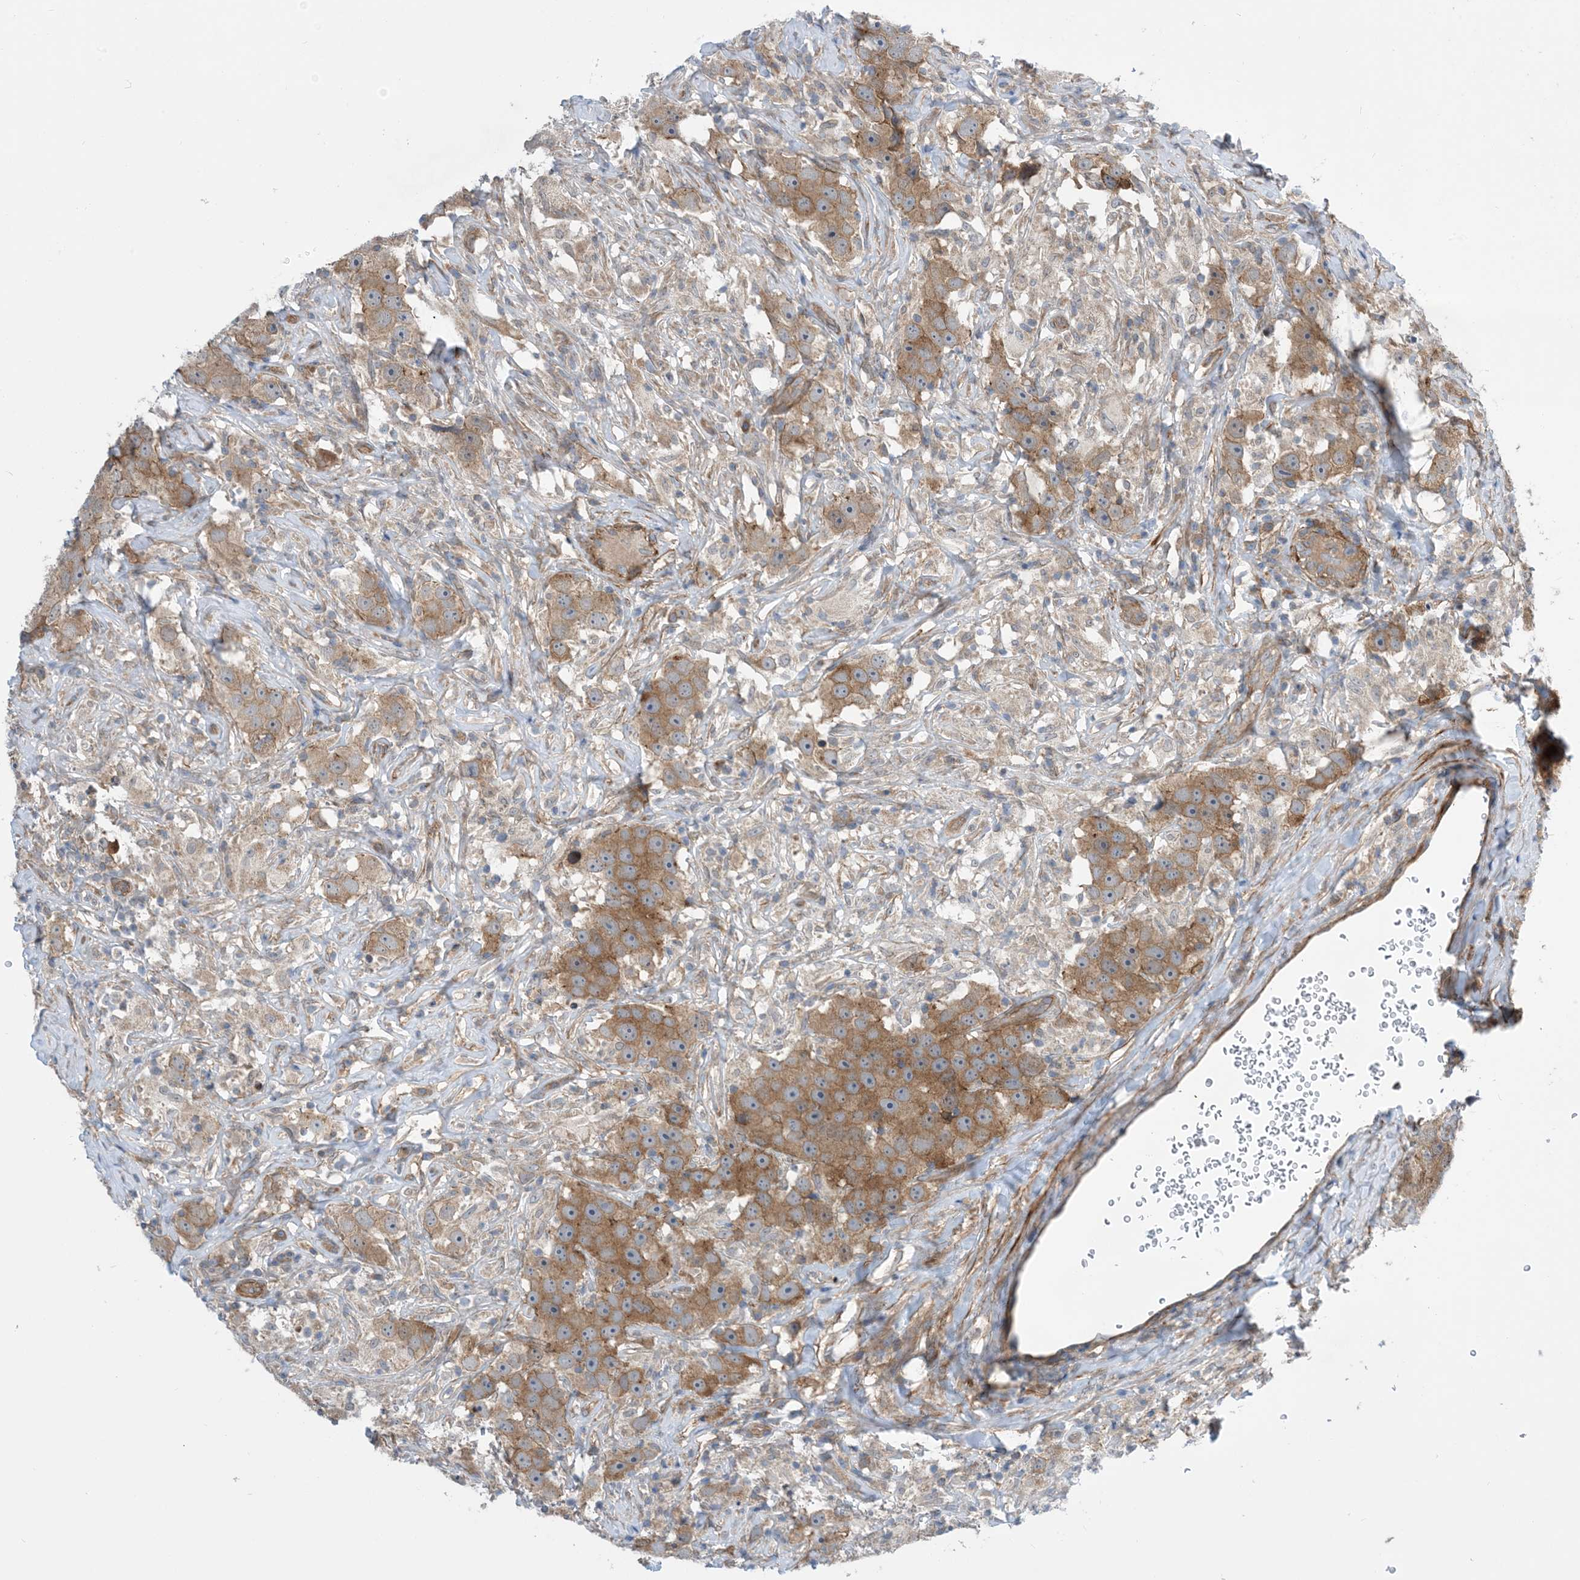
{"staining": {"intensity": "moderate", "quantity": ">75%", "location": "cytoplasmic/membranous"}, "tissue": "testis cancer", "cell_type": "Tumor cells", "image_type": "cancer", "snomed": [{"axis": "morphology", "description": "Seminoma, NOS"}, {"axis": "topography", "description": "Testis"}], "caption": "A photomicrograph of testis cancer (seminoma) stained for a protein exhibits moderate cytoplasmic/membranous brown staining in tumor cells.", "gene": "EHBP1", "patient": {"sex": "male", "age": 49}}